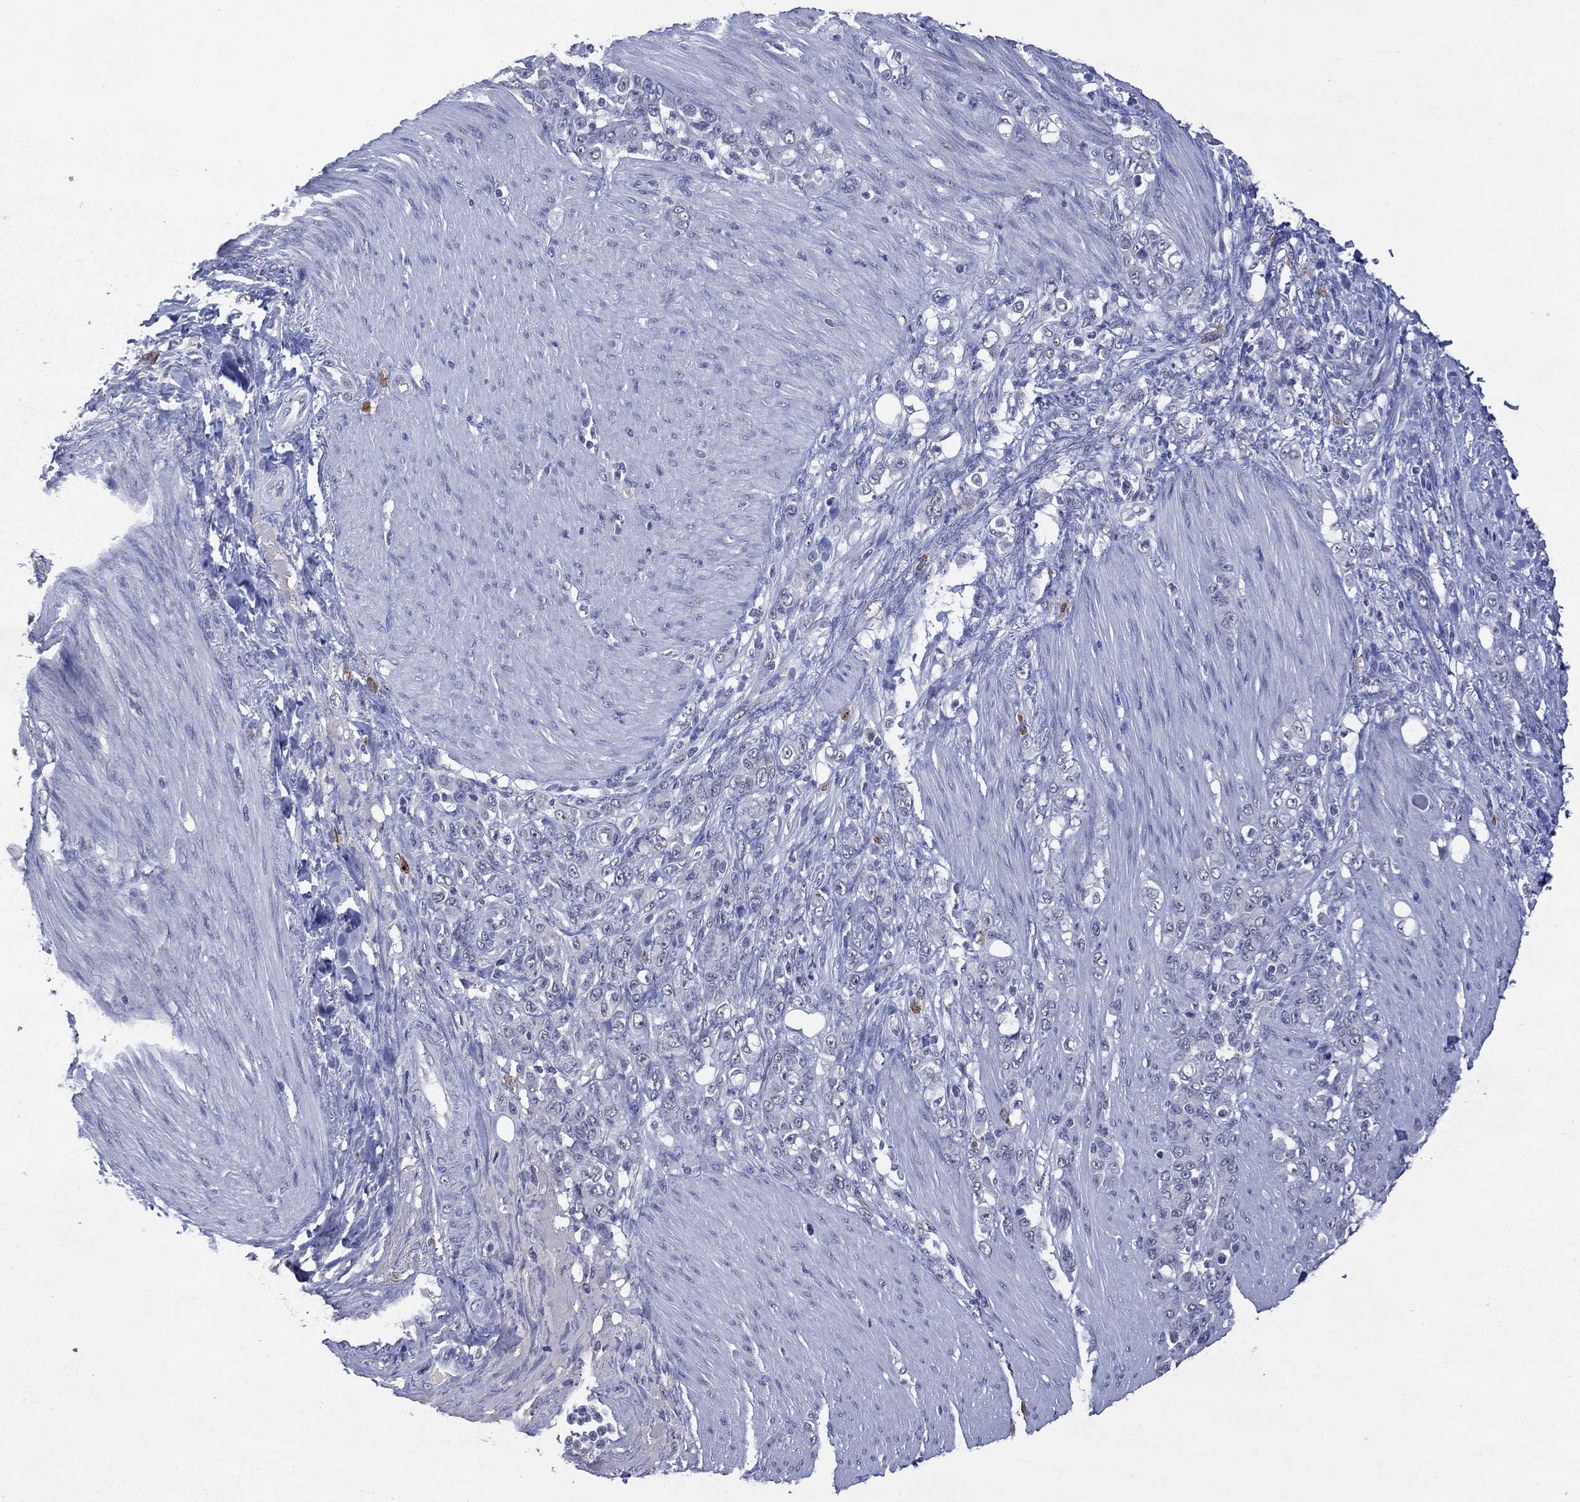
{"staining": {"intensity": "negative", "quantity": "none", "location": "none"}, "tissue": "stomach cancer", "cell_type": "Tumor cells", "image_type": "cancer", "snomed": [{"axis": "morphology", "description": "Adenocarcinoma, NOS"}, {"axis": "topography", "description": "Stomach"}], "caption": "Stomach adenocarcinoma stained for a protein using IHC shows no positivity tumor cells.", "gene": "ASB10", "patient": {"sex": "female", "age": 79}}